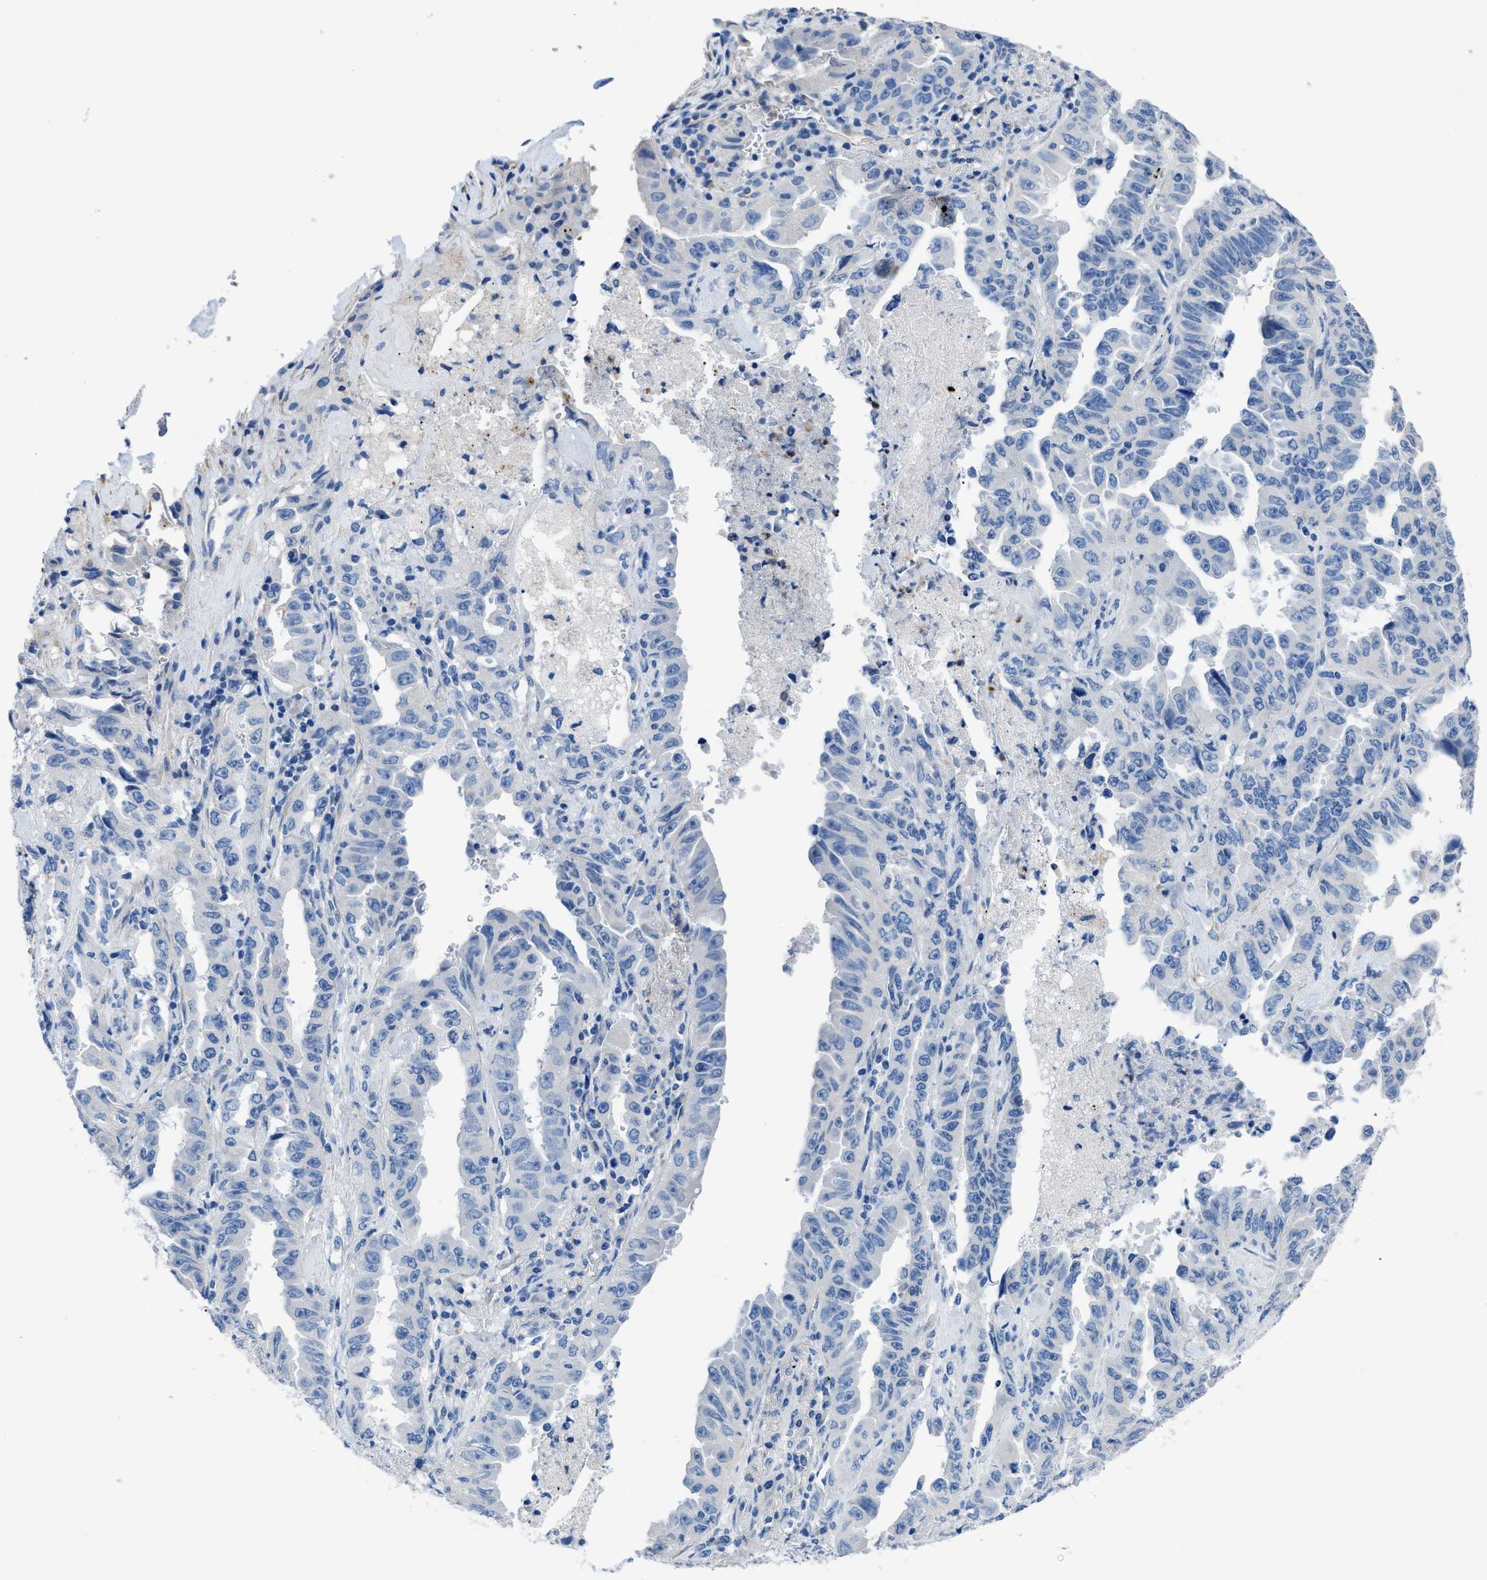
{"staining": {"intensity": "negative", "quantity": "none", "location": "none"}, "tissue": "lung cancer", "cell_type": "Tumor cells", "image_type": "cancer", "snomed": [{"axis": "morphology", "description": "Adenocarcinoma, NOS"}, {"axis": "topography", "description": "Lung"}], "caption": "Immunohistochemistry (IHC) photomicrograph of neoplastic tissue: lung adenocarcinoma stained with DAB (3,3'-diaminobenzidine) exhibits no significant protein staining in tumor cells. Nuclei are stained in blue.", "gene": "ITPR1", "patient": {"sex": "female", "age": 51}}